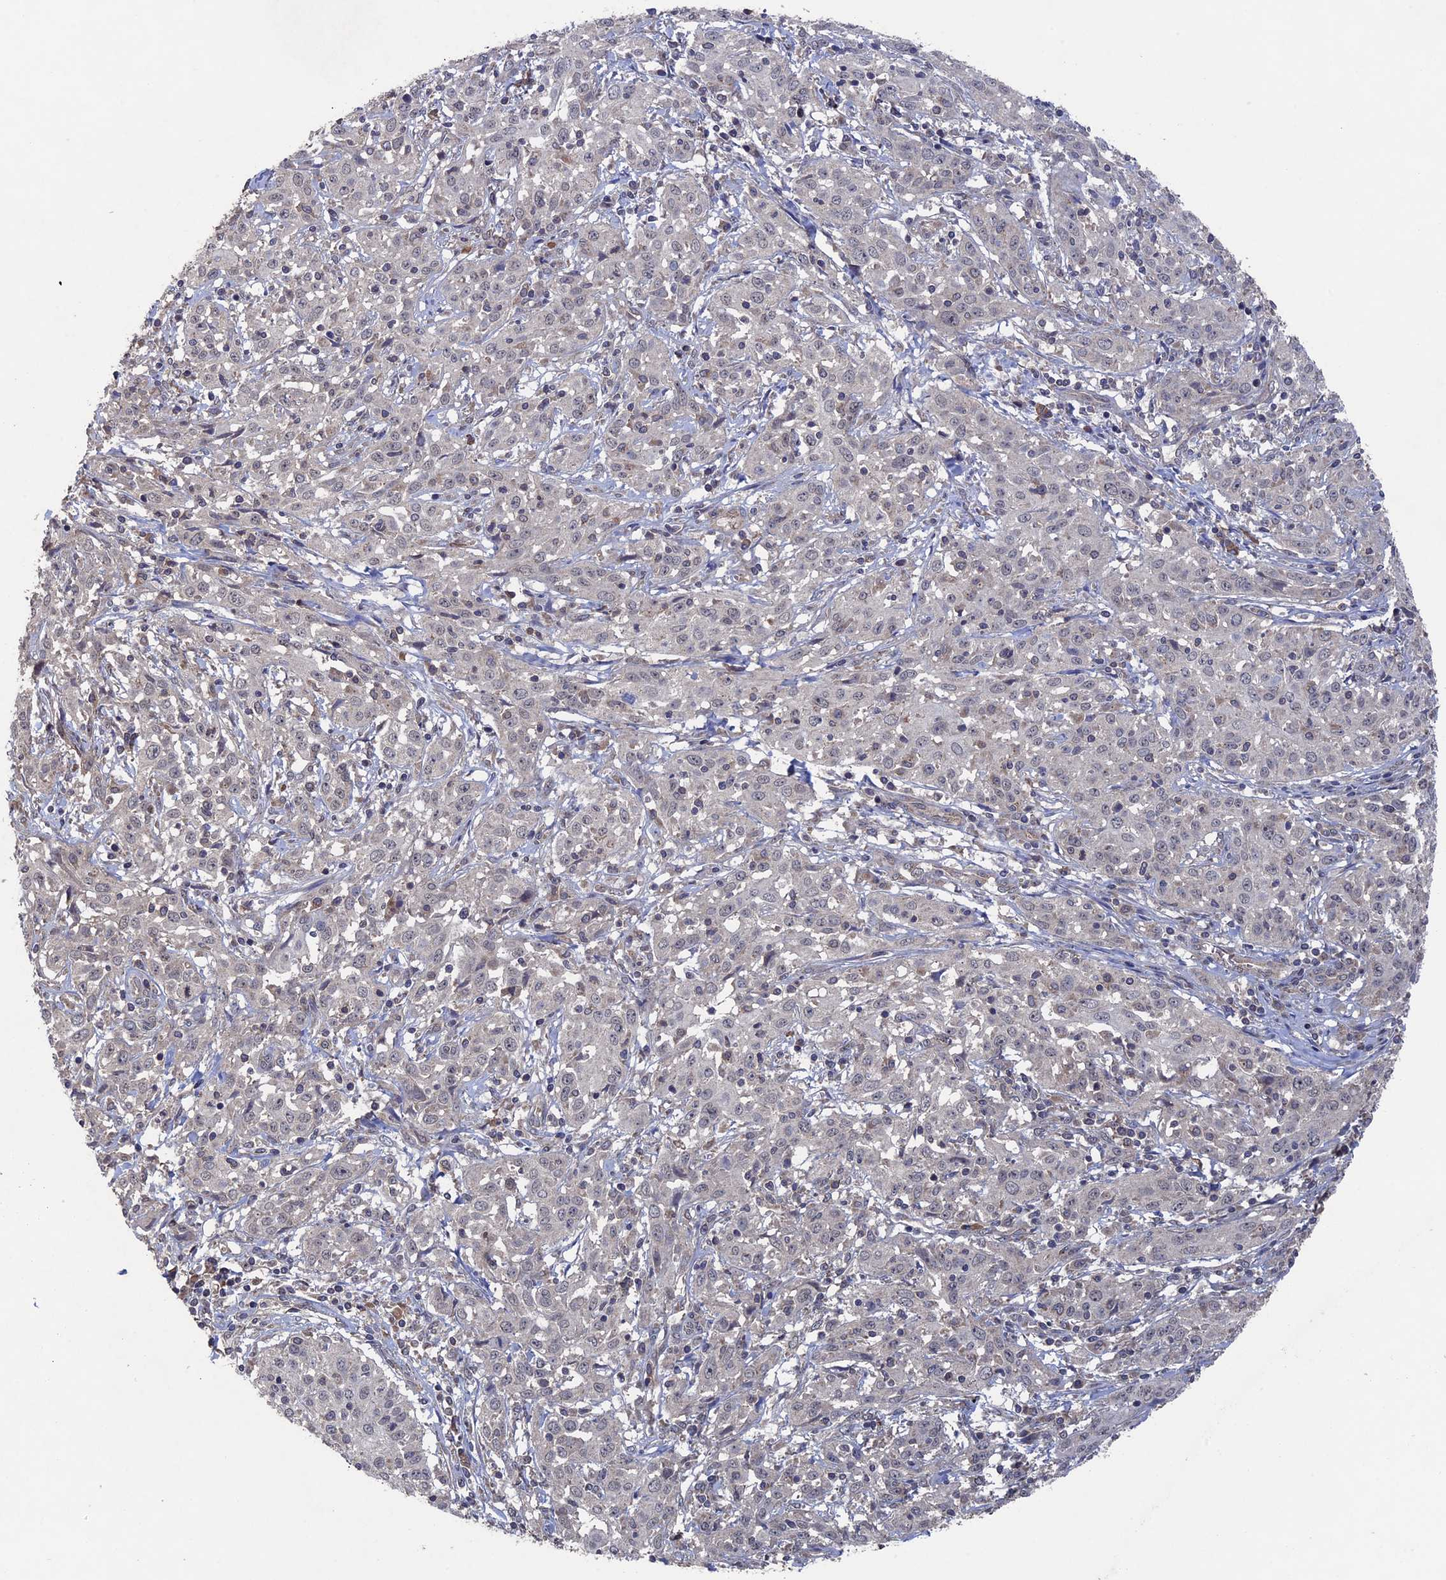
{"staining": {"intensity": "negative", "quantity": "none", "location": "none"}, "tissue": "cervical cancer", "cell_type": "Tumor cells", "image_type": "cancer", "snomed": [{"axis": "morphology", "description": "Squamous cell carcinoma, NOS"}, {"axis": "topography", "description": "Cervix"}], "caption": "This is an immunohistochemistry (IHC) histopathology image of human cervical squamous cell carcinoma. There is no positivity in tumor cells.", "gene": "RAB15", "patient": {"sex": "female", "age": 57}}